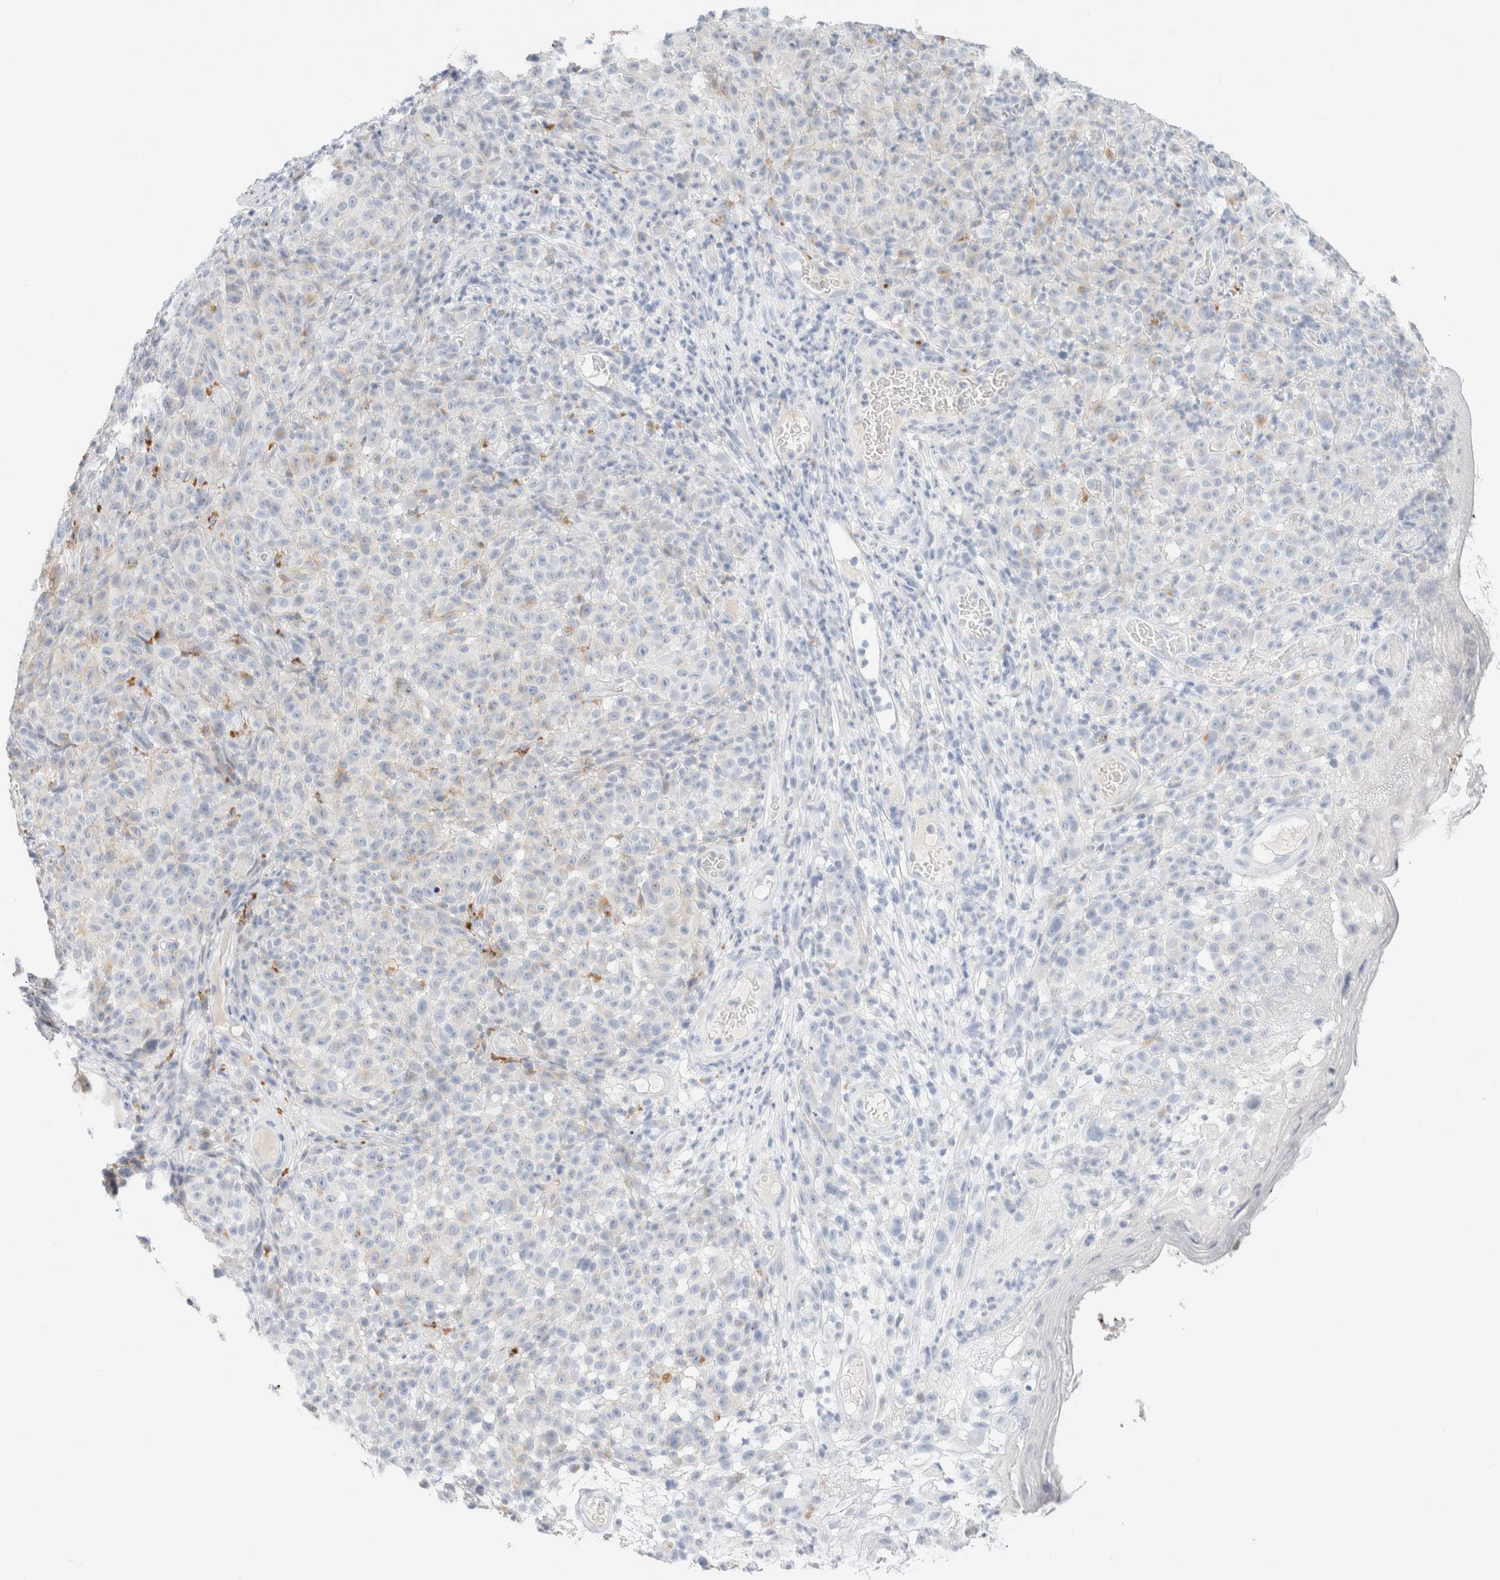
{"staining": {"intensity": "negative", "quantity": "none", "location": "none"}, "tissue": "melanoma", "cell_type": "Tumor cells", "image_type": "cancer", "snomed": [{"axis": "morphology", "description": "Malignant melanoma, NOS"}, {"axis": "topography", "description": "Skin"}], "caption": "Photomicrograph shows no significant protein staining in tumor cells of malignant melanoma.", "gene": "CPQ", "patient": {"sex": "female", "age": 82}}